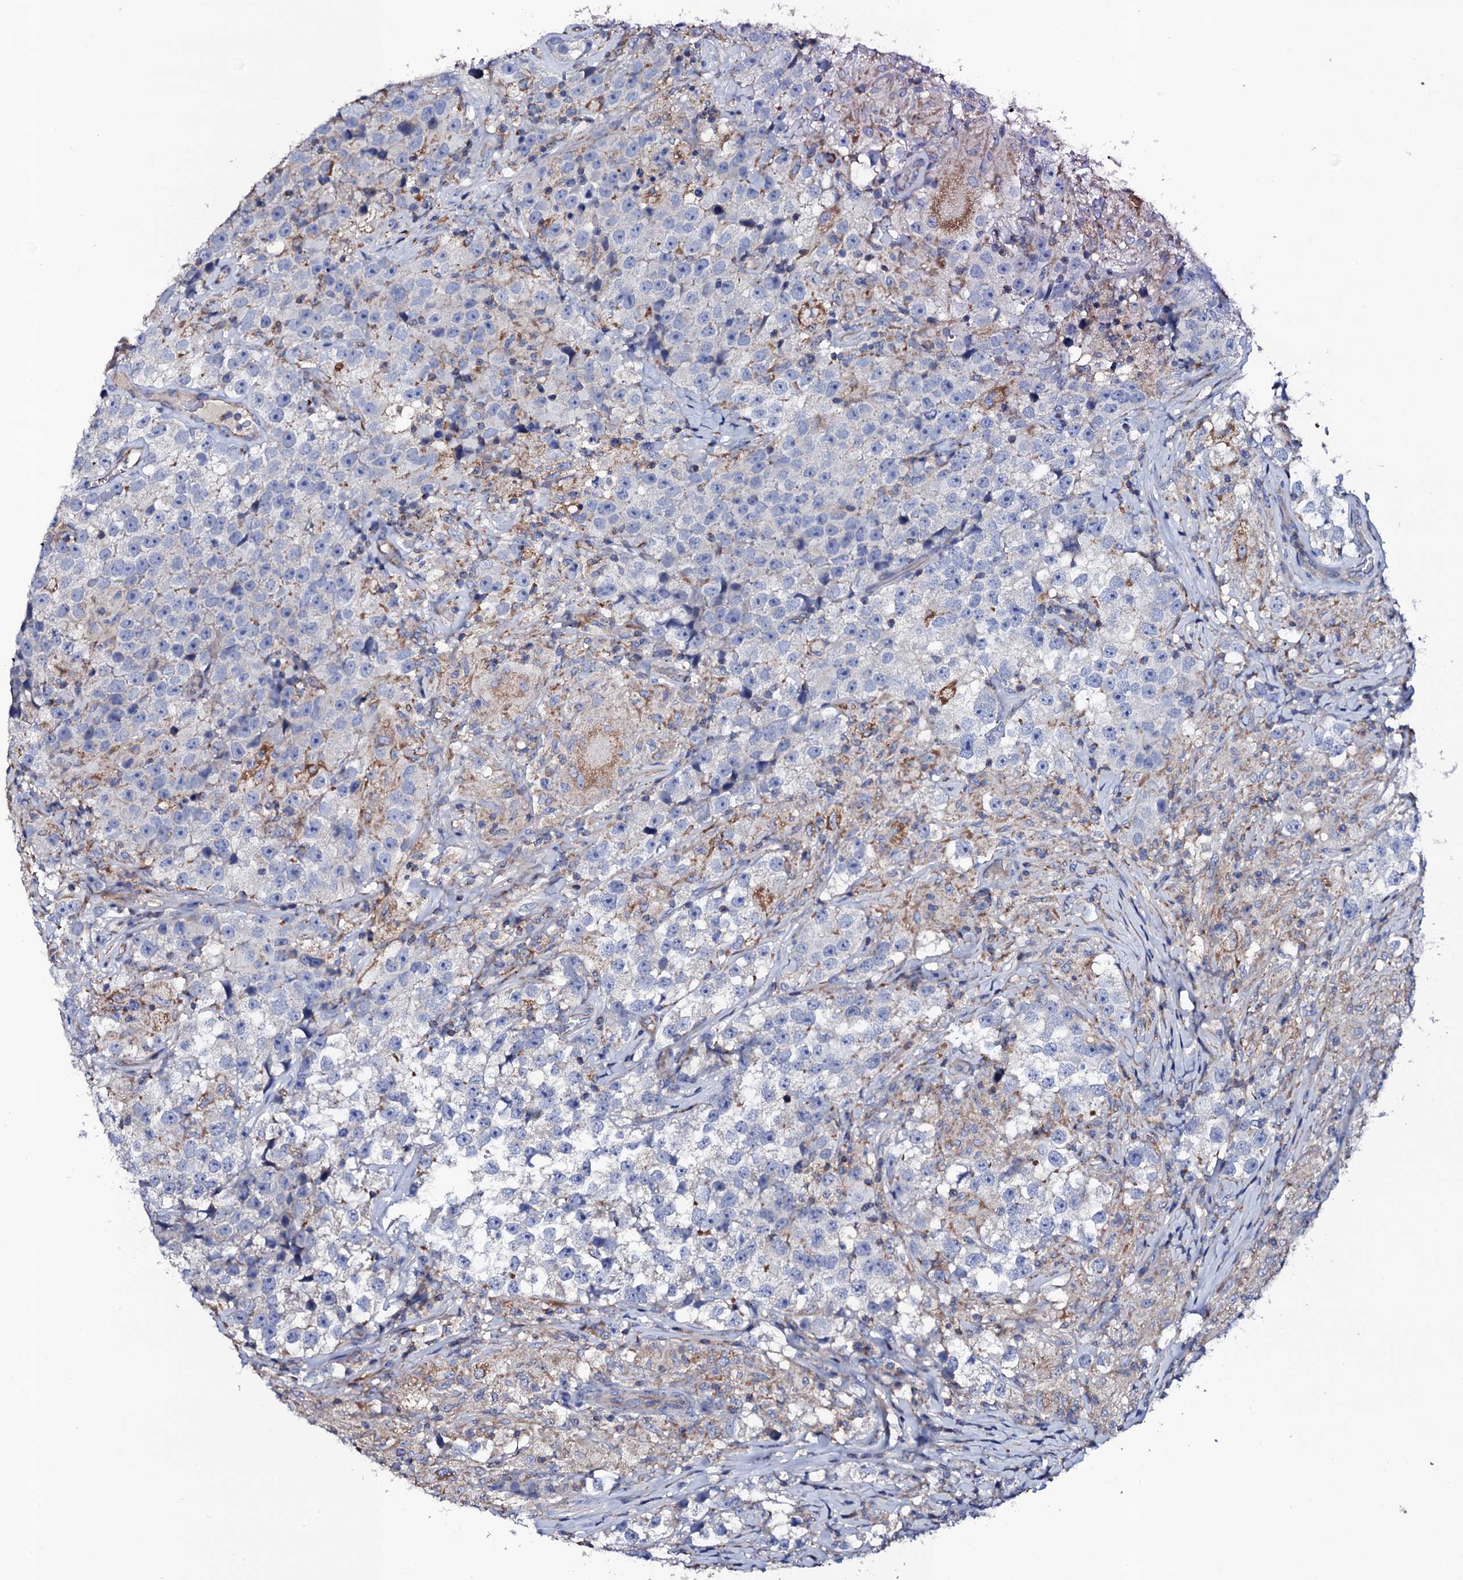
{"staining": {"intensity": "negative", "quantity": "none", "location": "none"}, "tissue": "testis cancer", "cell_type": "Tumor cells", "image_type": "cancer", "snomed": [{"axis": "morphology", "description": "Seminoma, NOS"}, {"axis": "topography", "description": "Testis"}], "caption": "High magnification brightfield microscopy of testis cancer (seminoma) stained with DAB (3,3'-diaminobenzidine) (brown) and counterstained with hematoxylin (blue): tumor cells show no significant positivity.", "gene": "TCAF2", "patient": {"sex": "male", "age": 46}}